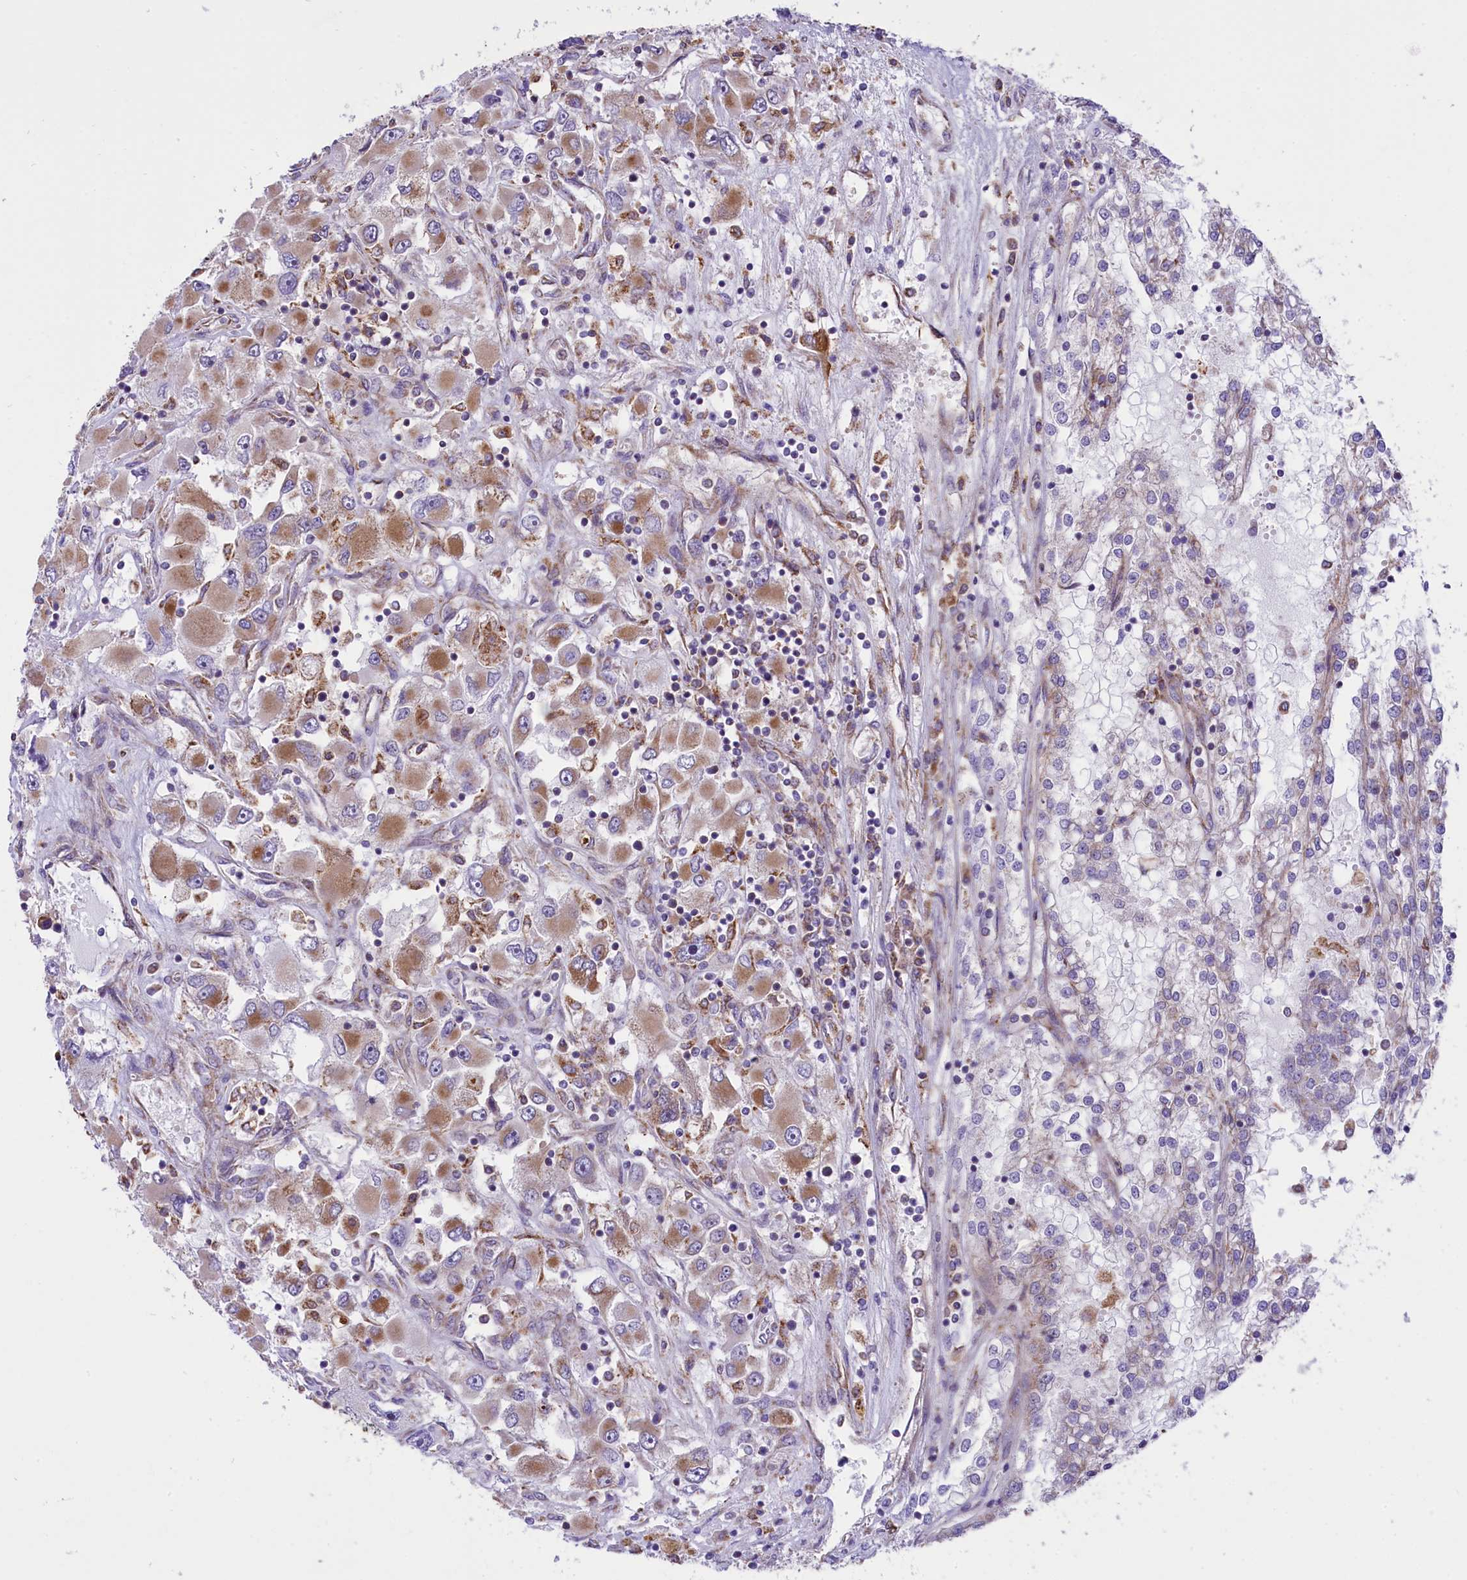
{"staining": {"intensity": "moderate", "quantity": ">75%", "location": "cytoplasmic/membranous"}, "tissue": "renal cancer", "cell_type": "Tumor cells", "image_type": "cancer", "snomed": [{"axis": "morphology", "description": "Adenocarcinoma, NOS"}, {"axis": "topography", "description": "Kidney"}], "caption": "Protein analysis of adenocarcinoma (renal) tissue exhibits moderate cytoplasmic/membranous expression in about >75% of tumor cells.", "gene": "PTPRU", "patient": {"sex": "female", "age": 52}}